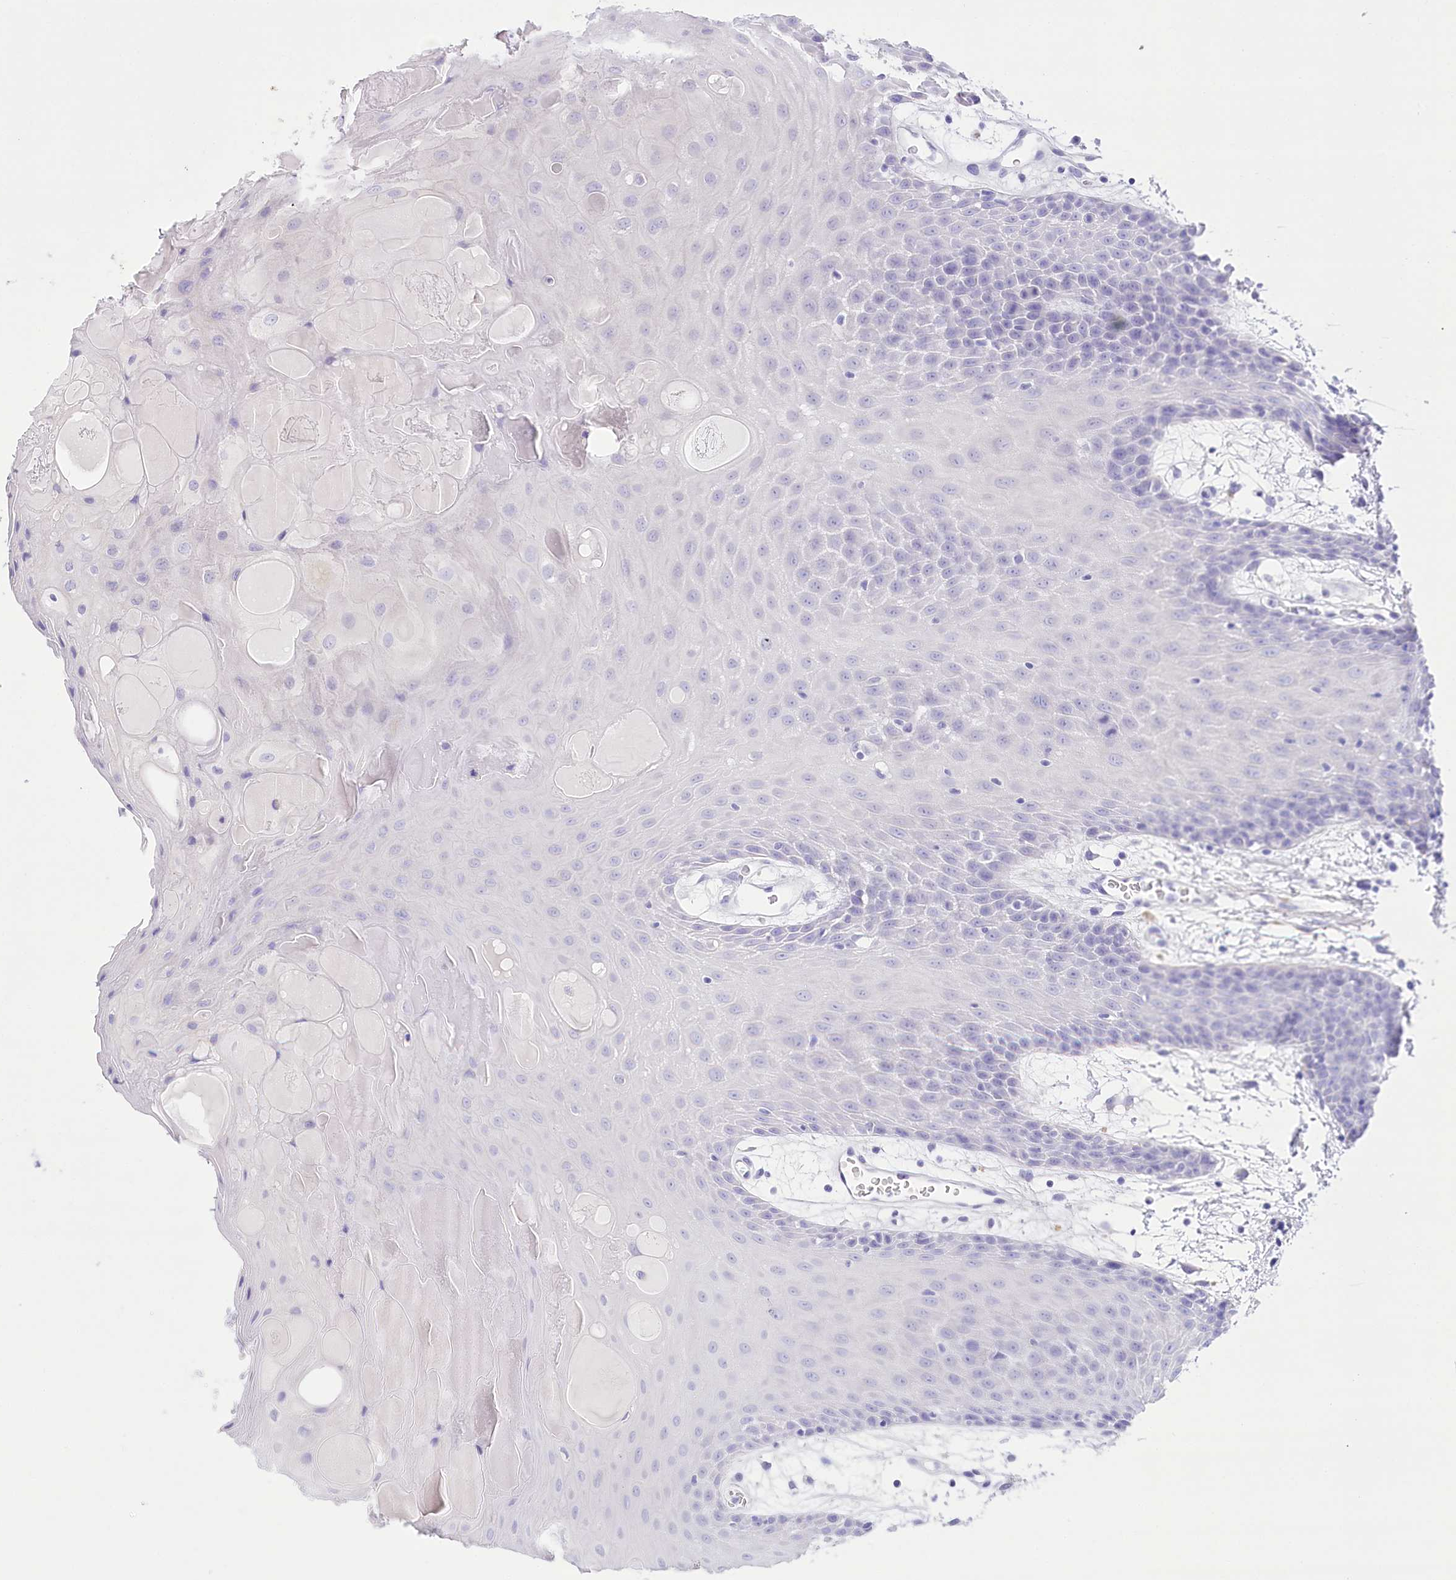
{"staining": {"intensity": "negative", "quantity": "none", "location": "none"}, "tissue": "oral mucosa", "cell_type": "Squamous epithelial cells", "image_type": "normal", "snomed": [{"axis": "morphology", "description": "Normal tissue, NOS"}, {"axis": "topography", "description": "Skeletal muscle"}, {"axis": "topography", "description": "Oral tissue"}, {"axis": "topography", "description": "Salivary gland"}, {"axis": "topography", "description": "Peripheral nerve tissue"}], "caption": "An immunohistochemistry photomicrograph of benign oral mucosa is shown. There is no staining in squamous epithelial cells of oral mucosa.", "gene": "PBLD", "patient": {"sex": "male", "age": 54}}